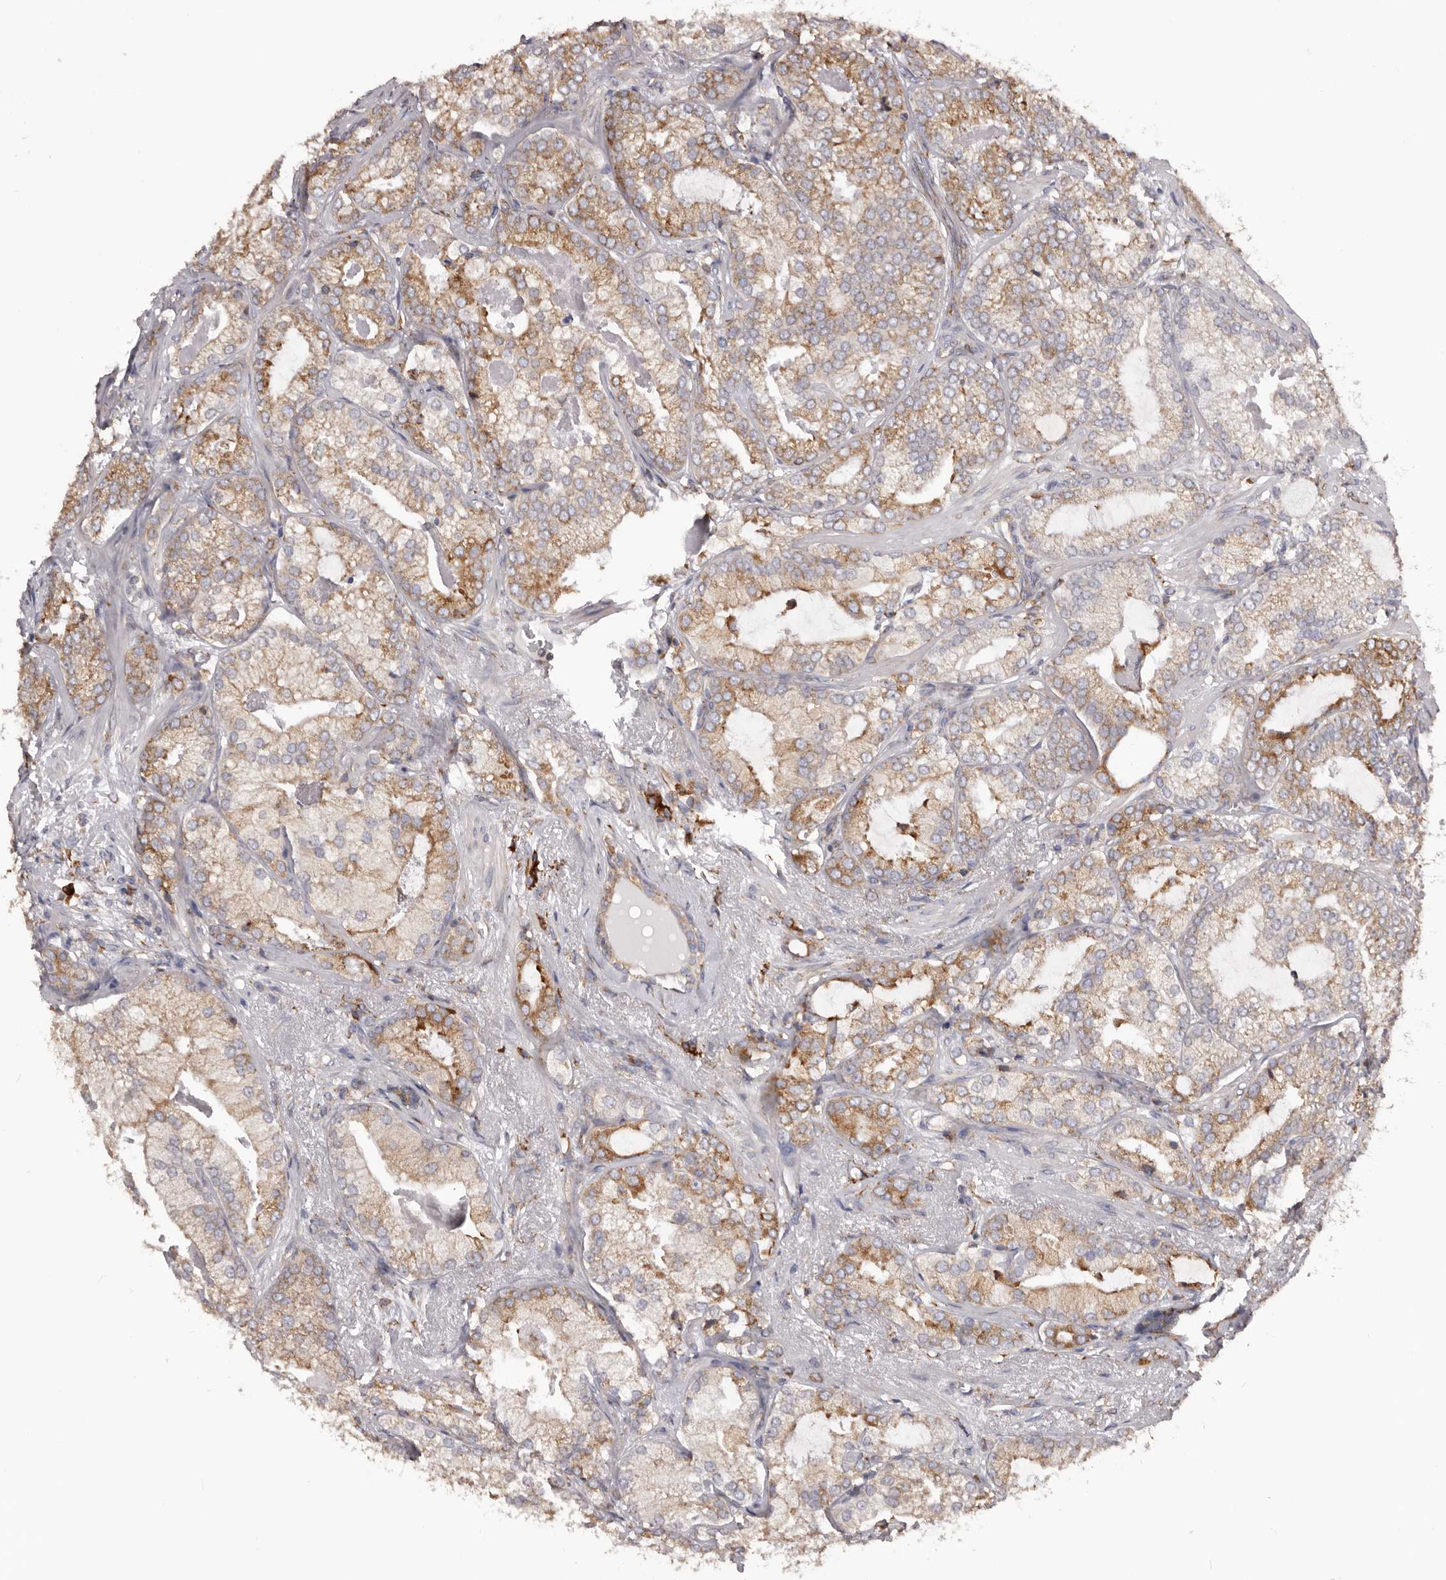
{"staining": {"intensity": "moderate", "quantity": "25%-75%", "location": "cytoplasmic/membranous"}, "tissue": "prostate cancer", "cell_type": "Tumor cells", "image_type": "cancer", "snomed": [{"axis": "morphology", "description": "Normal morphology"}, {"axis": "morphology", "description": "Adenocarcinoma, Low grade"}, {"axis": "topography", "description": "Prostate"}], "caption": "The micrograph demonstrates immunohistochemical staining of prostate cancer (adenocarcinoma (low-grade)). There is moderate cytoplasmic/membranous positivity is identified in approximately 25%-75% of tumor cells. Nuclei are stained in blue.", "gene": "QRSL1", "patient": {"sex": "male", "age": 72}}